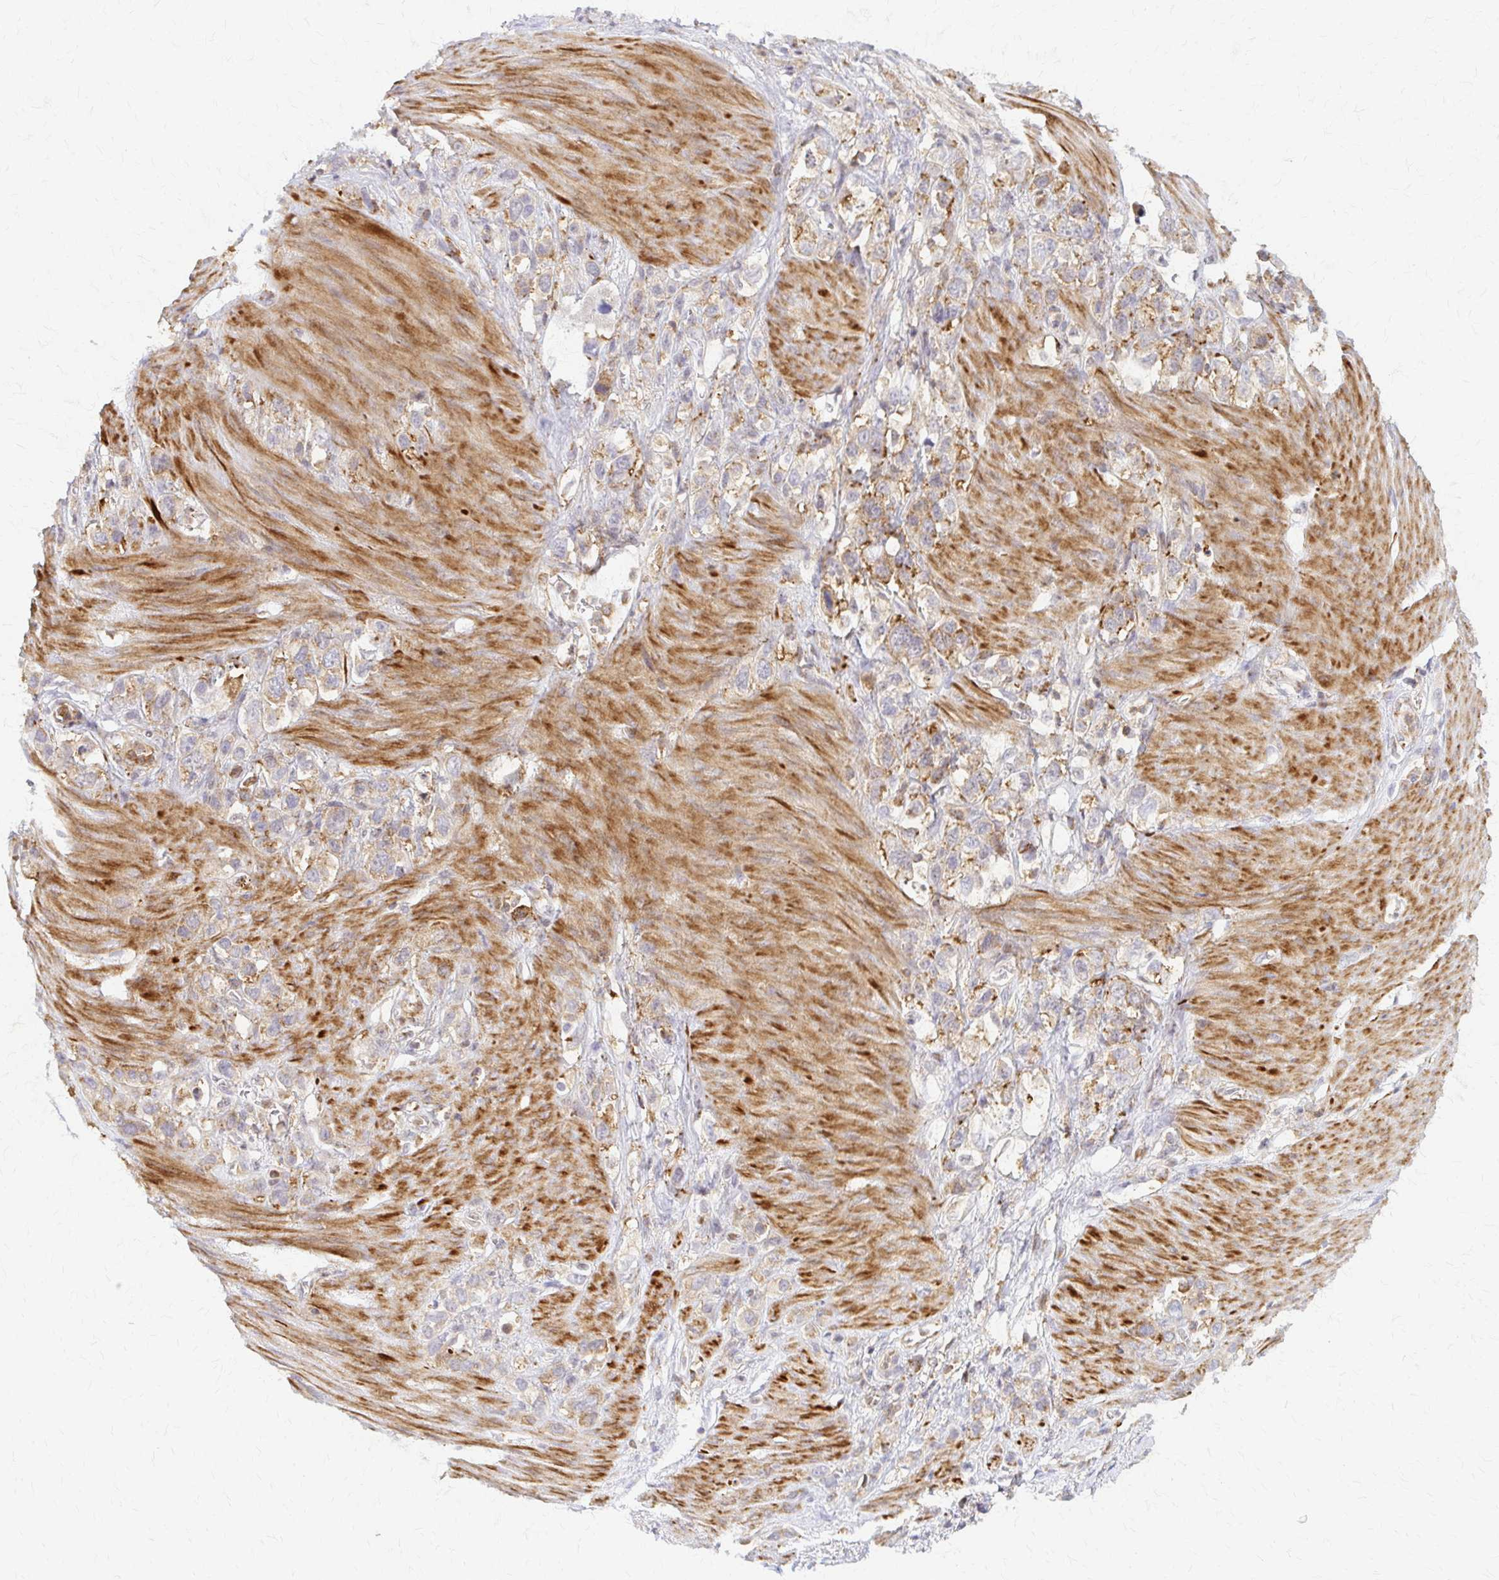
{"staining": {"intensity": "weak", "quantity": "25%-75%", "location": "cytoplasmic/membranous"}, "tissue": "stomach cancer", "cell_type": "Tumor cells", "image_type": "cancer", "snomed": [{"axis": "morphology", "description": "Adenocarcinoma, NOS"}, {"axis": "topography", "description": "Stomach"}], "caption": "A photomicrograph of stomach cancer stained for a protein displays weak cytoplasmic/membranous brown staining in tumor cells. Using DAB (brown) and hematoxylin (blue) stains, captured at high magnification using brightfield microscopy.", "gene": "ARHGAP35", "patient": {"sex": "female", "age": 65}}